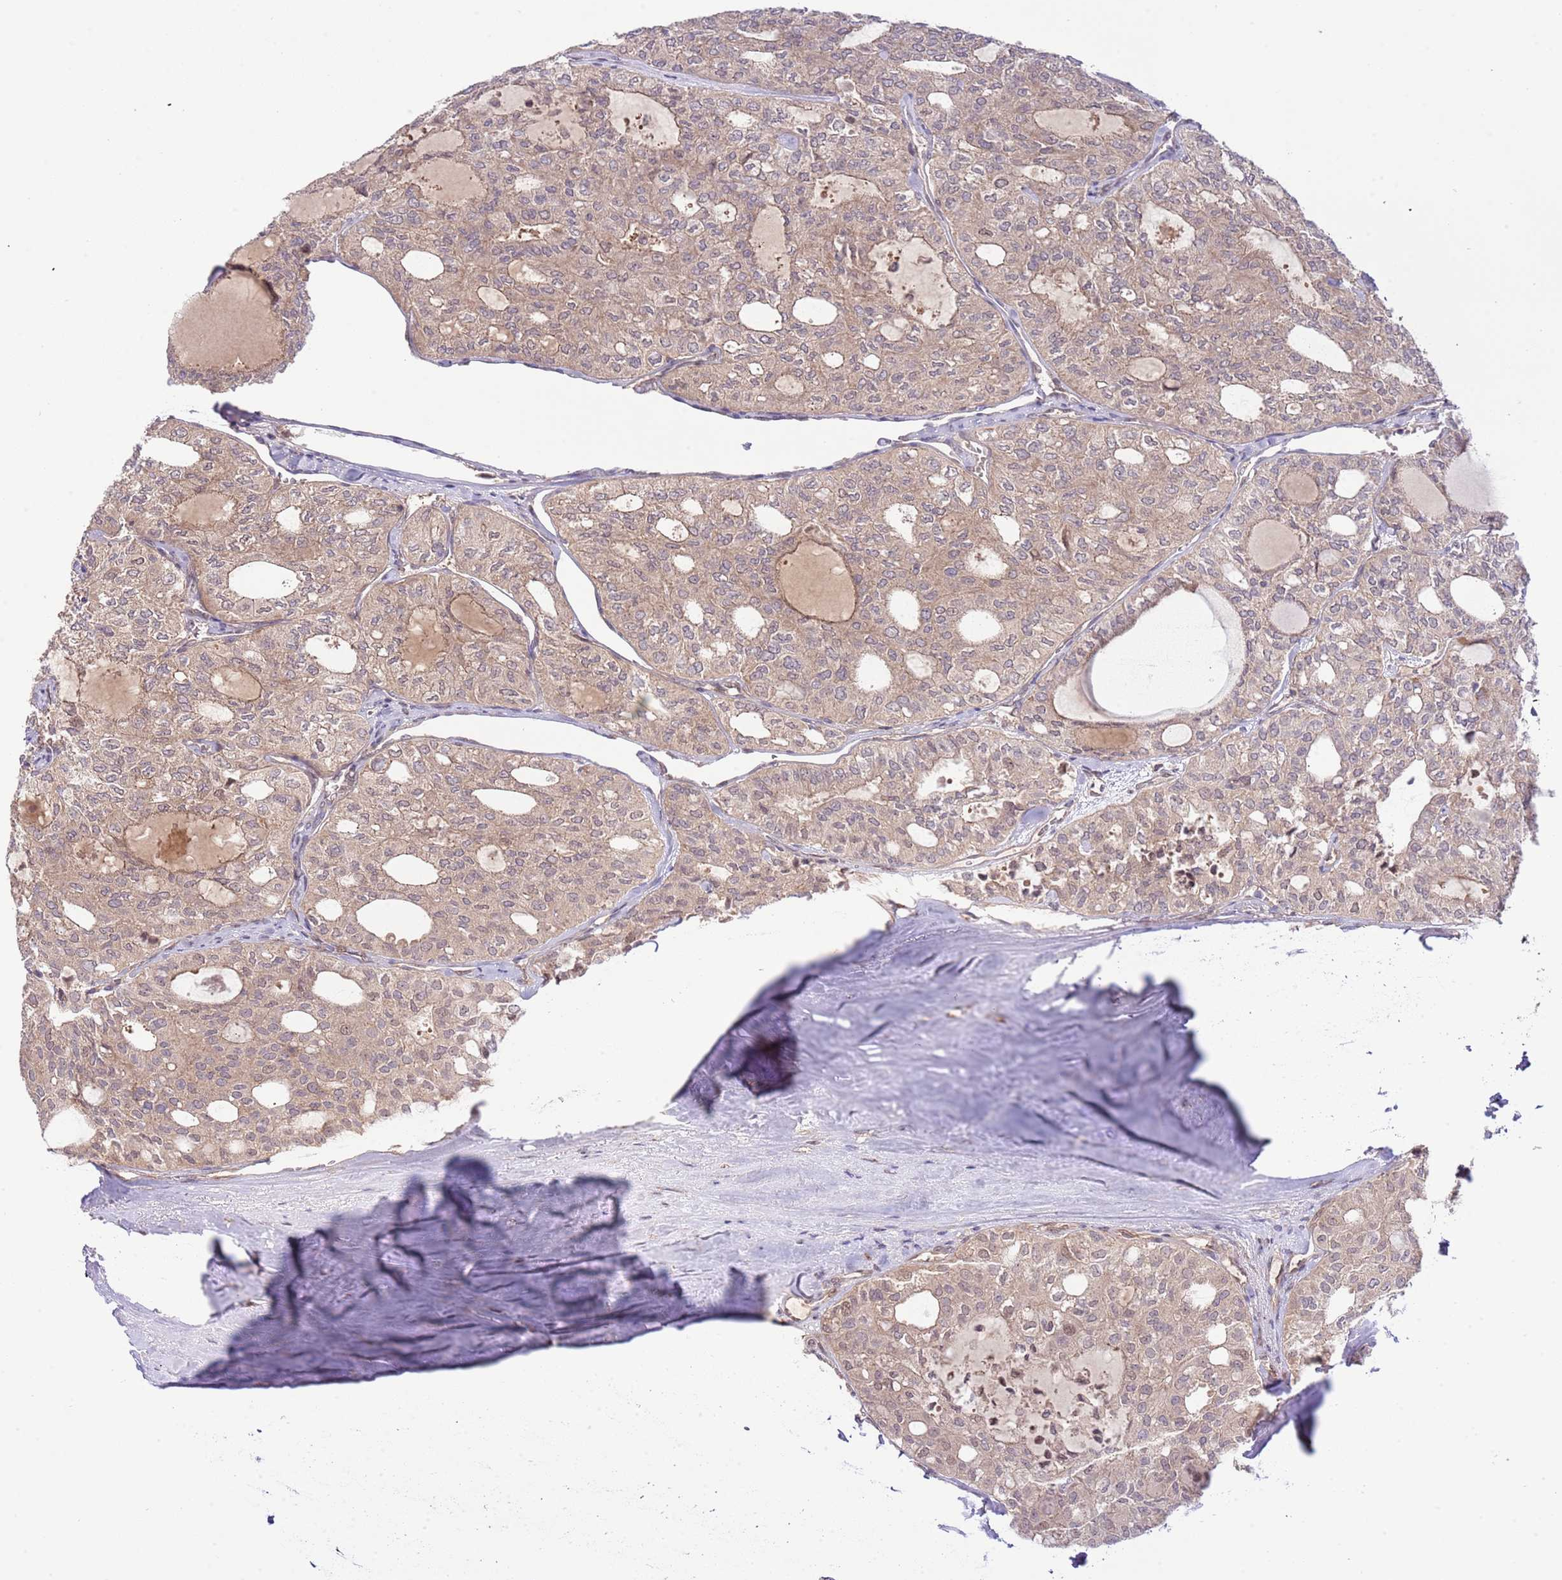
{"staining": {"intensity": "weak", "quantity": ">75%", "location": "cytoplasmic/membranous"}, "tissue": "thyroid cancer", "cell_type": "Tumor cells", "image_type": "cancer", "snomed": [{"axis": "morphology", "description": "Follicular adenoma carcinoma, NOS"}, {"axis": "topography", "description": "Thyroid gland"}], "caption": "IHC photomicrograph of neoplastic tissue: human thyroid cancer stained using IHC exhibits low levels of weak protein expression localized specifically in the cytoplasmic/membranous of tumor cells, appearing as a cytoplasmic/membranous brown color.", "gene": "CHD1", "patient": {"sex": "male", "age": 75}}